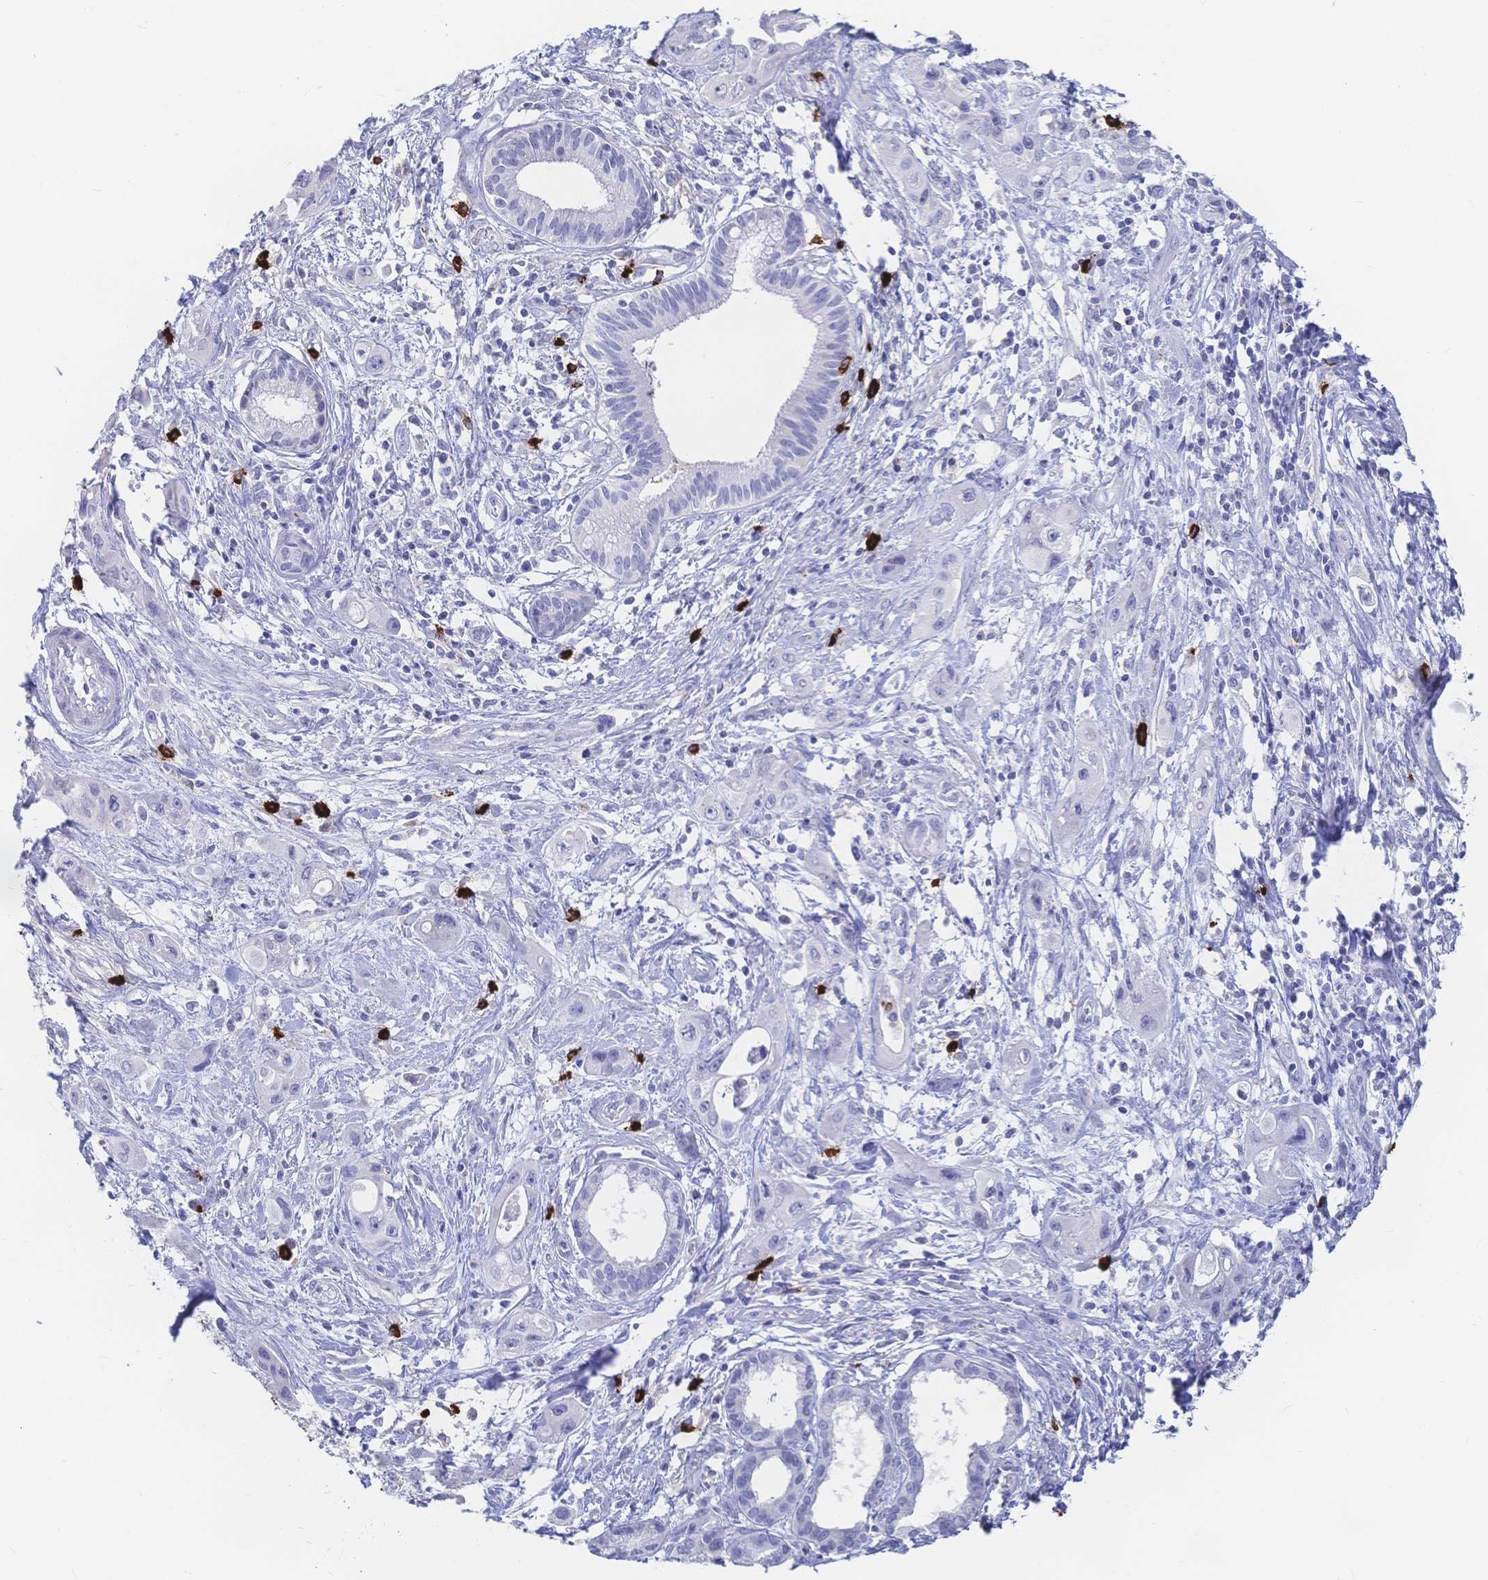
{"staining": {"intensity": "negative", "quantity": "none", "location": "none"}, "tissue": "pancreatic cancer", "cell_type": "Tumor cells", "image_type": "cancer", "snomed": [{"axis": "morphology", "description": "Adenocarcinoma, NOS"}, {"axis": "topography", "description": "Pancreas"}], "caption": "The micrograph demonstrates no staining of tumor cells in pancreatic cancer.", "gene": "IL2RB", "patient": {"sex": "female", "age": 66}}